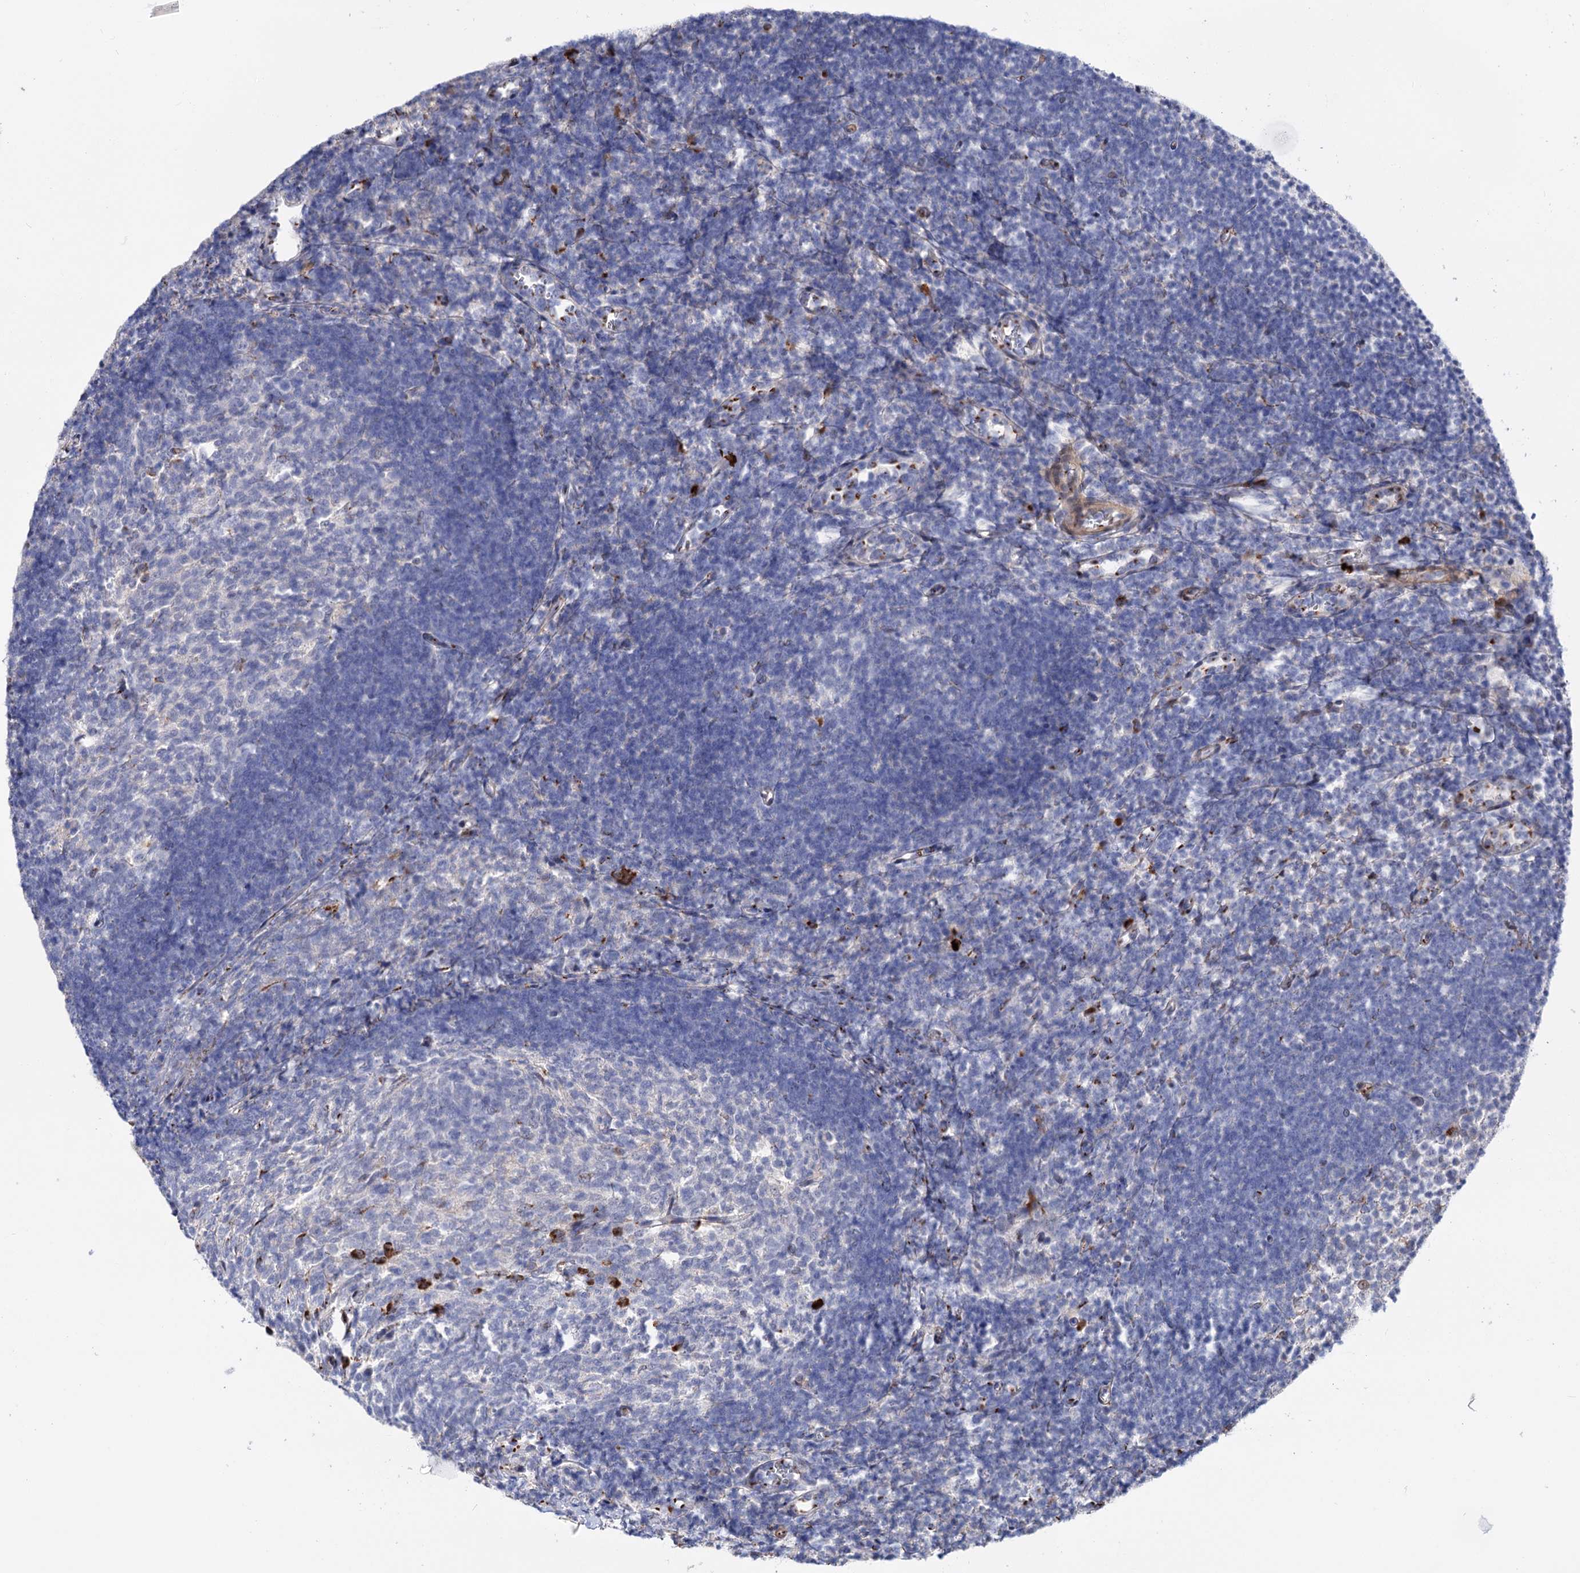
{"staining": {"intensity": "strong", "quantity": "<25%", "location": "cytoplasmic/membranous"}, "tissue": "tonsil", "cell_type": "Germinal center cells", "image_type": "normal", "snomed": [{"axis": "morphology", "description": "Normal tissue, NOS"}, {"axis": "topography", "description": "Tonsil"}], "caption": "A high-resolution micrograph shows immunohistochemistry (IHC) staining of benign tonsil, which exhibits strong cytoplasmic/membranous staining in about <25% of germinal center cells.", "gene": "C11orf96", "patient": {"sex": "female", "age": 10}}